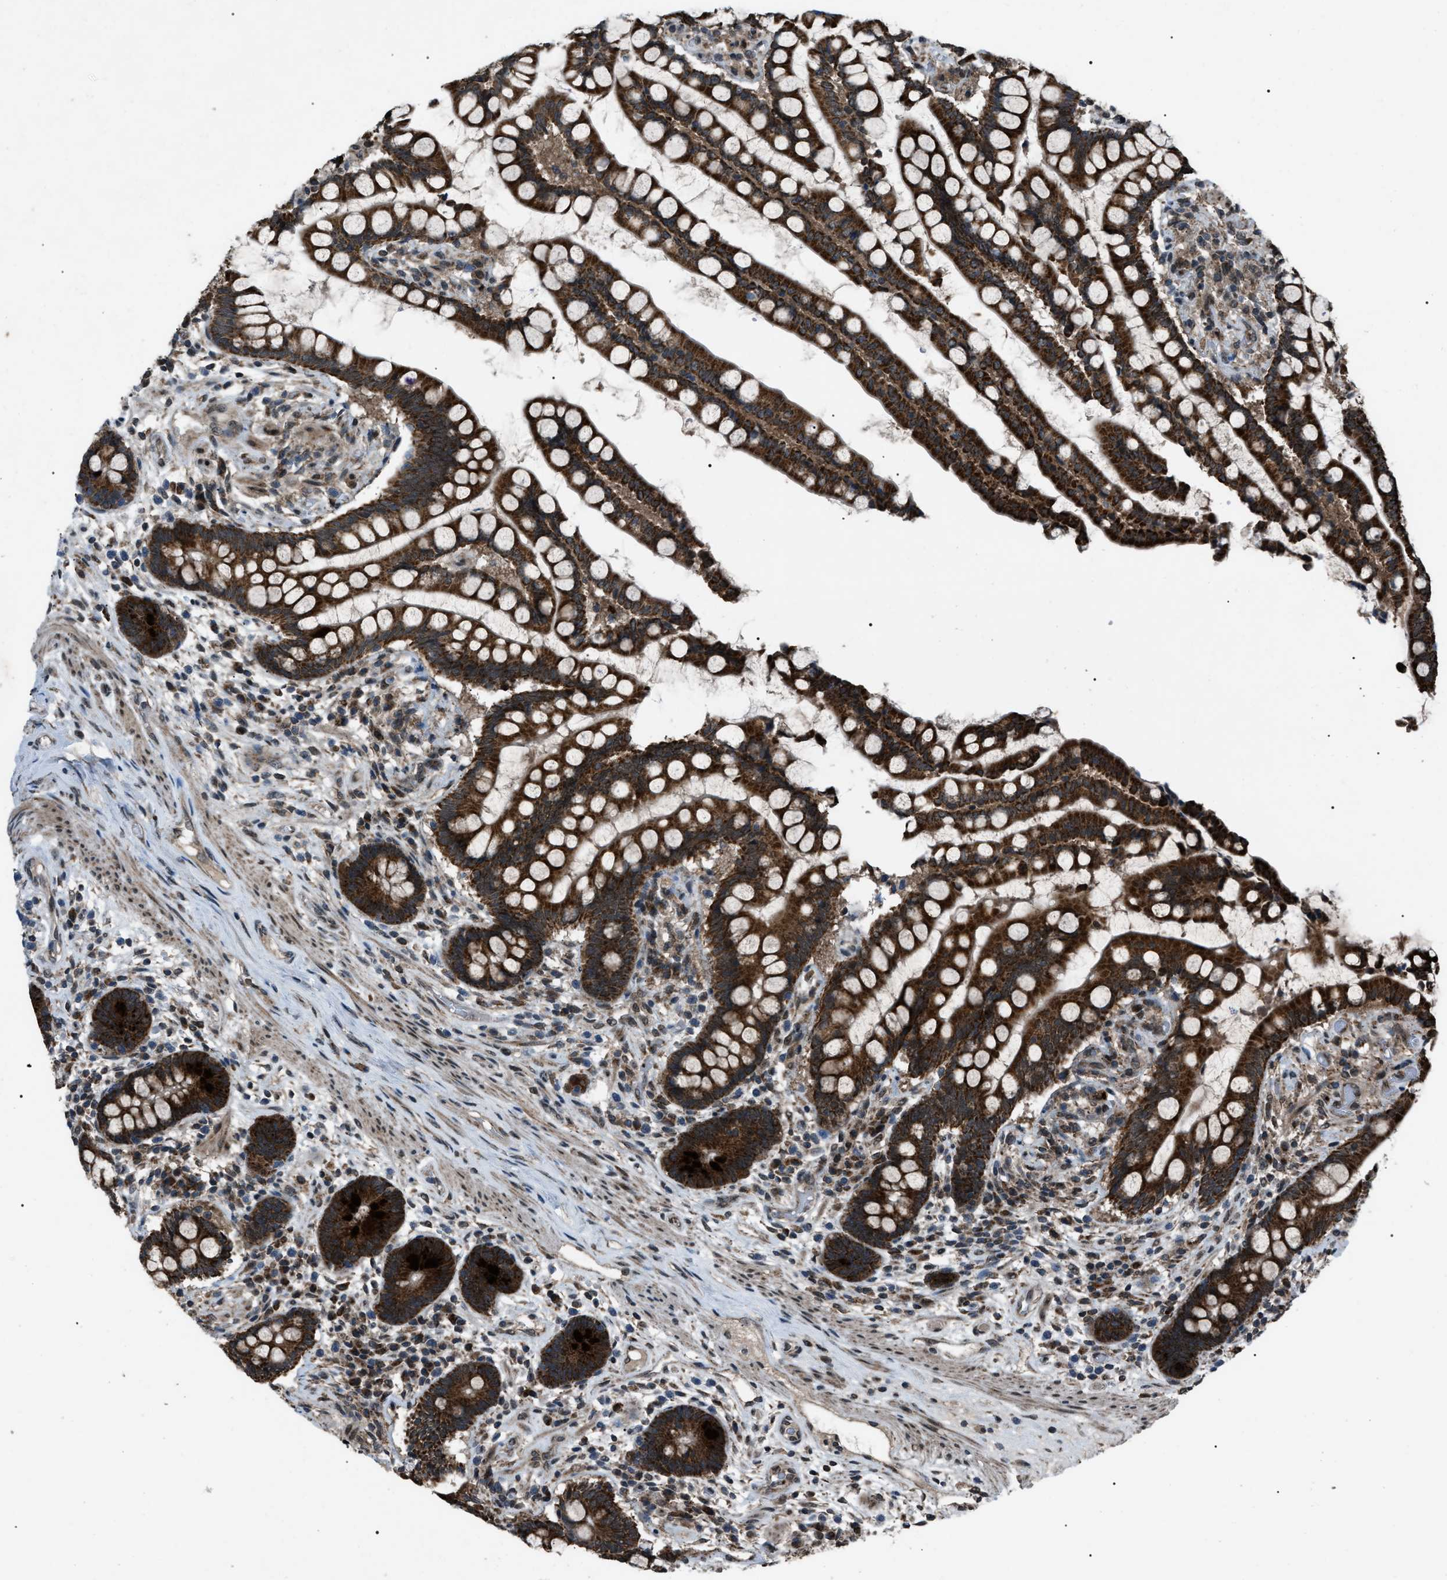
{"staining": {"intensity": "weak", "quantity": ">75%", "location": "cytoplasmic/membranous"}, "tissue": "colon", "cell_type": "Endothelial cells", "image_type": "normal", "snomed": [{"axis": "morphology", "description": "Normal tissue, NOS"}, {"axis": "topography", "description": "Colon"}], "caption": "Colon stained with DAB immunohistochemistry (IHC) reveals low levels of weak cytoplasmic/membranous staining in about >75% of endothelial cells.", "gene": "ZFAND2A", "patient": {"sex": "male", "age": 73}}